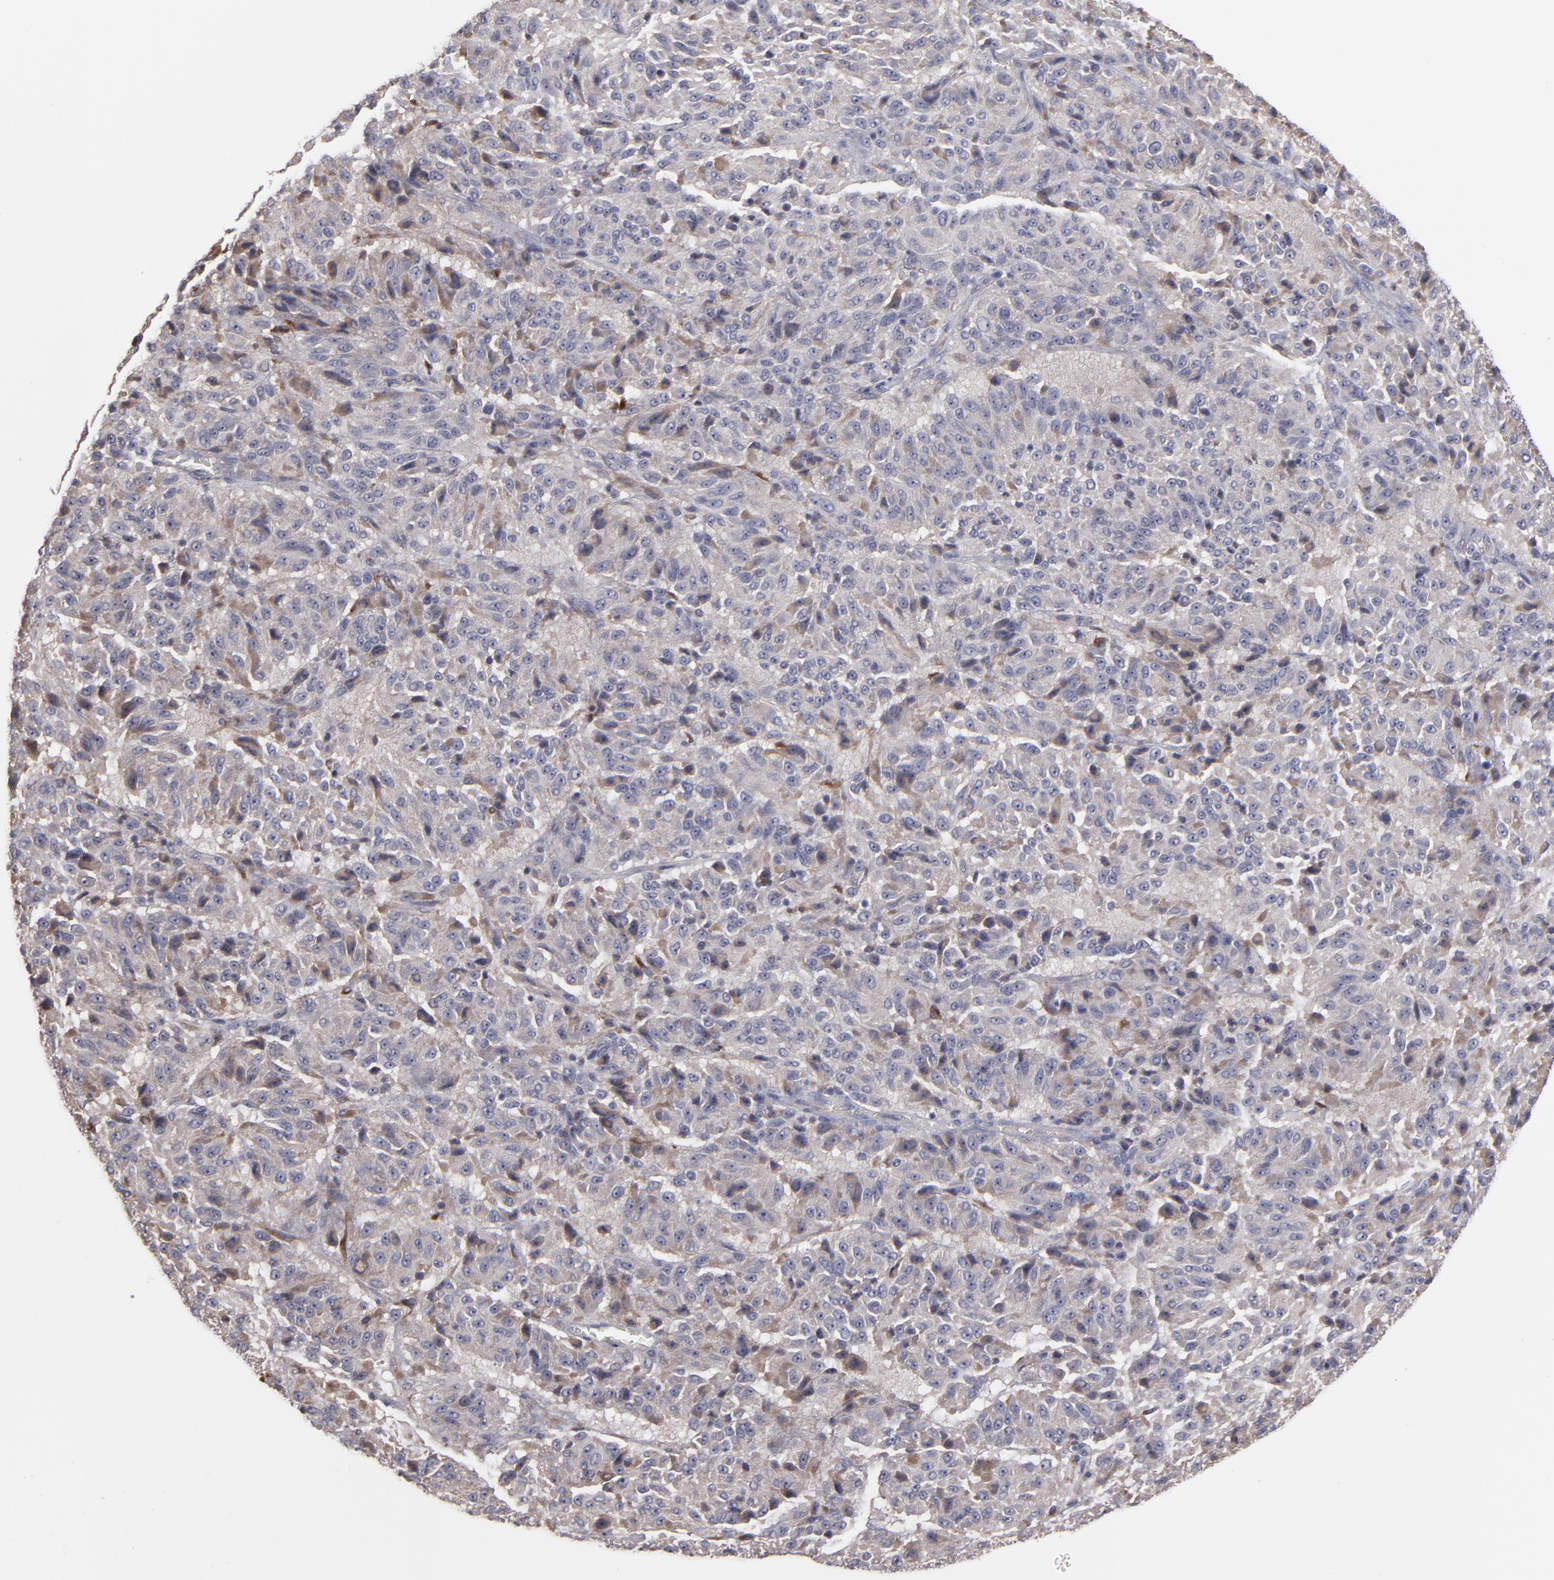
{"staining": {"intensity": "weak", "quantity": "<25%", "location": "cytoplasmic/membranous"}, "tissue": "melanoma", "cell_type": "Tumor cells", "image_type": "cancer", "snomed": [{"axis": "morphology", "description": "Malignant melanoma, Metastatic site"}, {"axis": "topography", "description": "Lung"}], "caption": "Tumor cells are negative for brown protein staining in malignant melanoma (metastatic site).", "gene": "MMP11", "patient": {"sex": "male", "age": 64}}